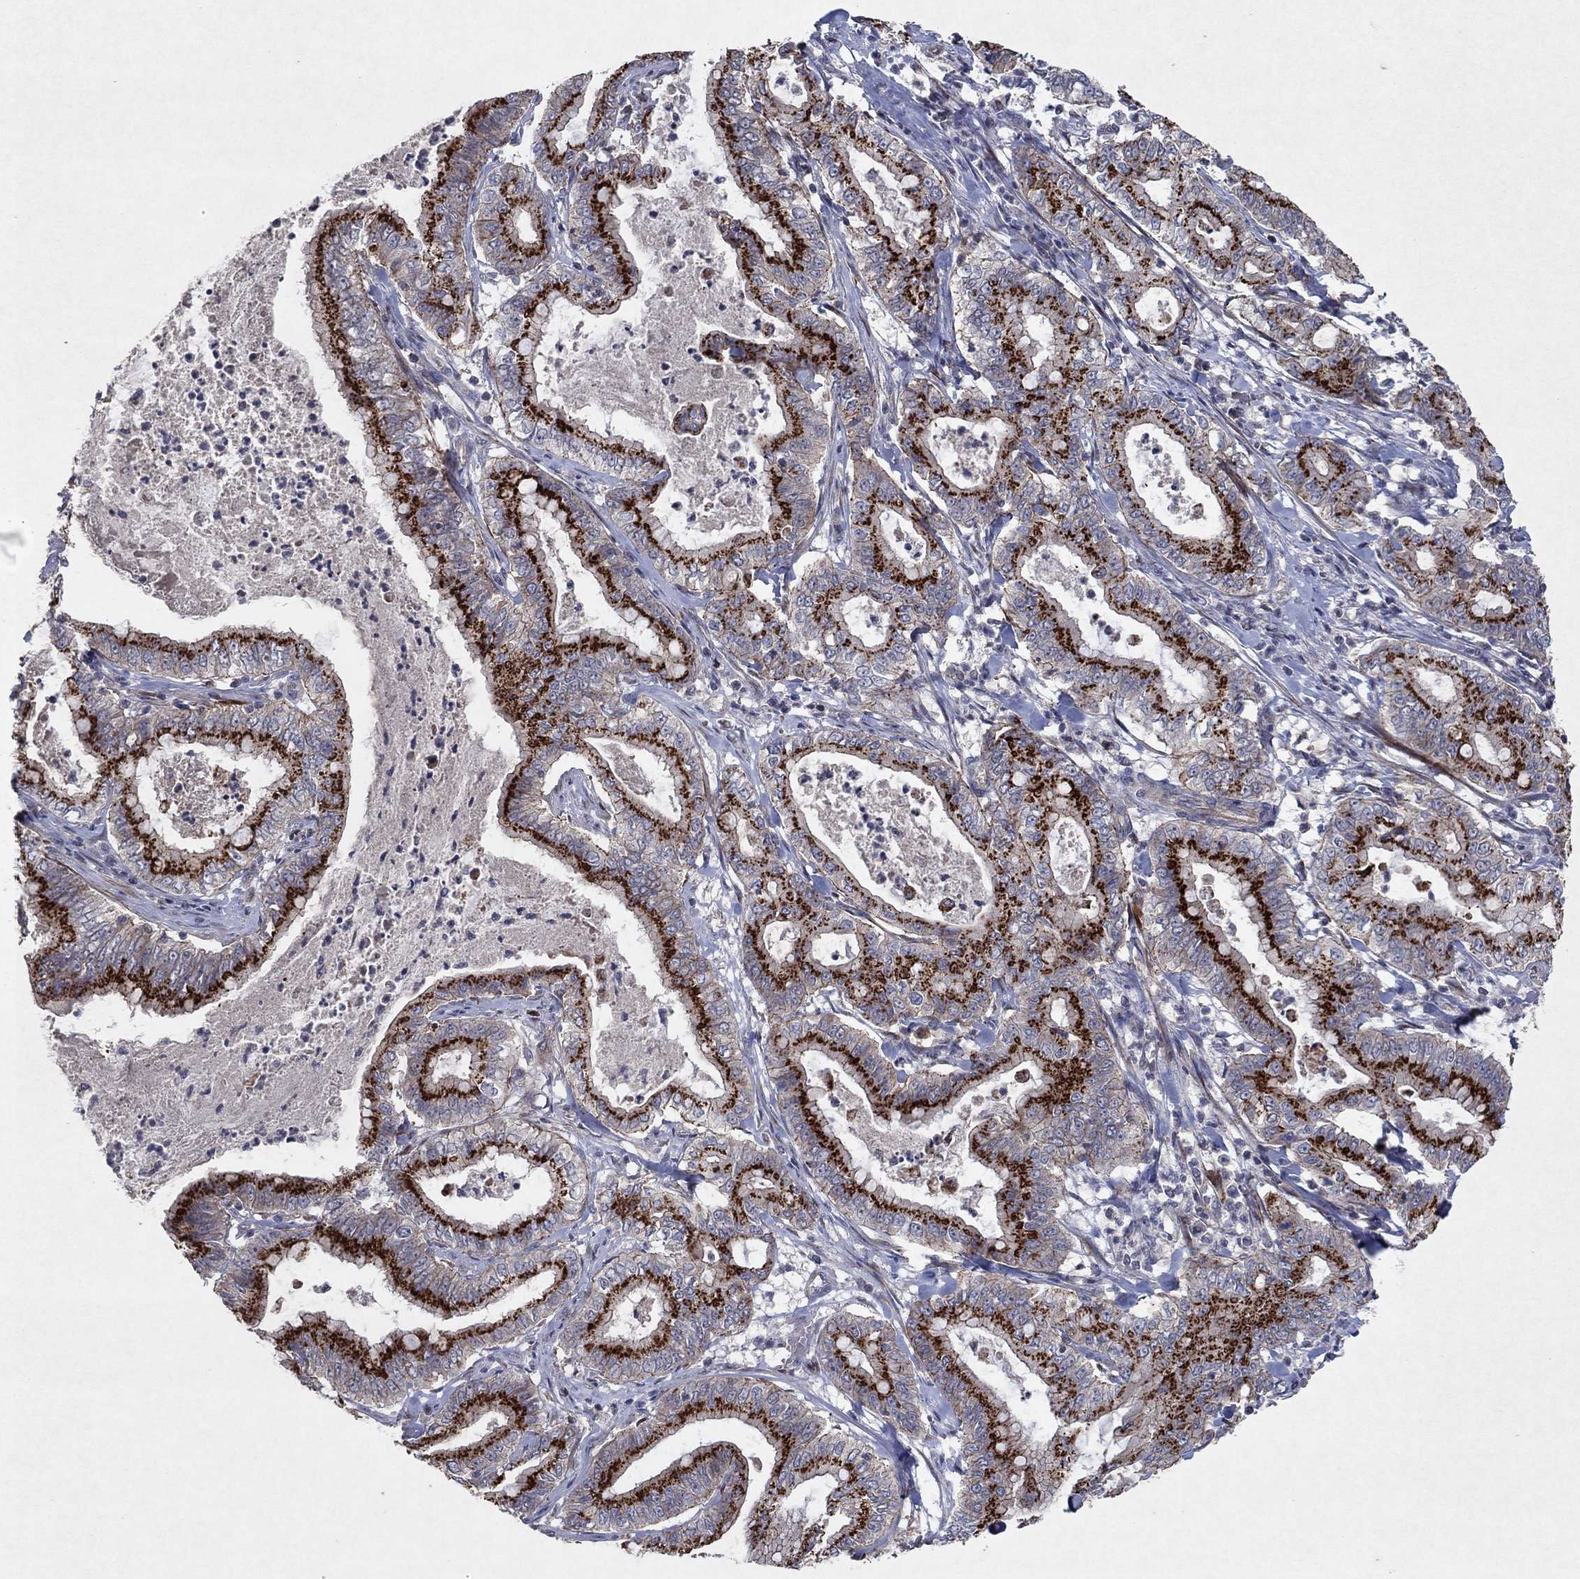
{"staining": {"intensity": "strong", "quantity": ">75%", "location": "cytoplasmic/membranous"}, "tissue": "pancreatic cancer", "cell_type": "Tumor cells", "image_type": "cancer", "snomed": [{"axis": "morphology", "description": "Adenocarcinoma, NOS"}, {"axis": "topography", "description": "Pancreas"}], "caption": "Immunohistochemical staining of adenocarcinoma (pancreatic) demonstrates high levels of strong cytoplasmic/membranous positivity in about >75% of tumor cells.", "gene": "FRG1", "patient": {"sex": "male", "age": 71}}